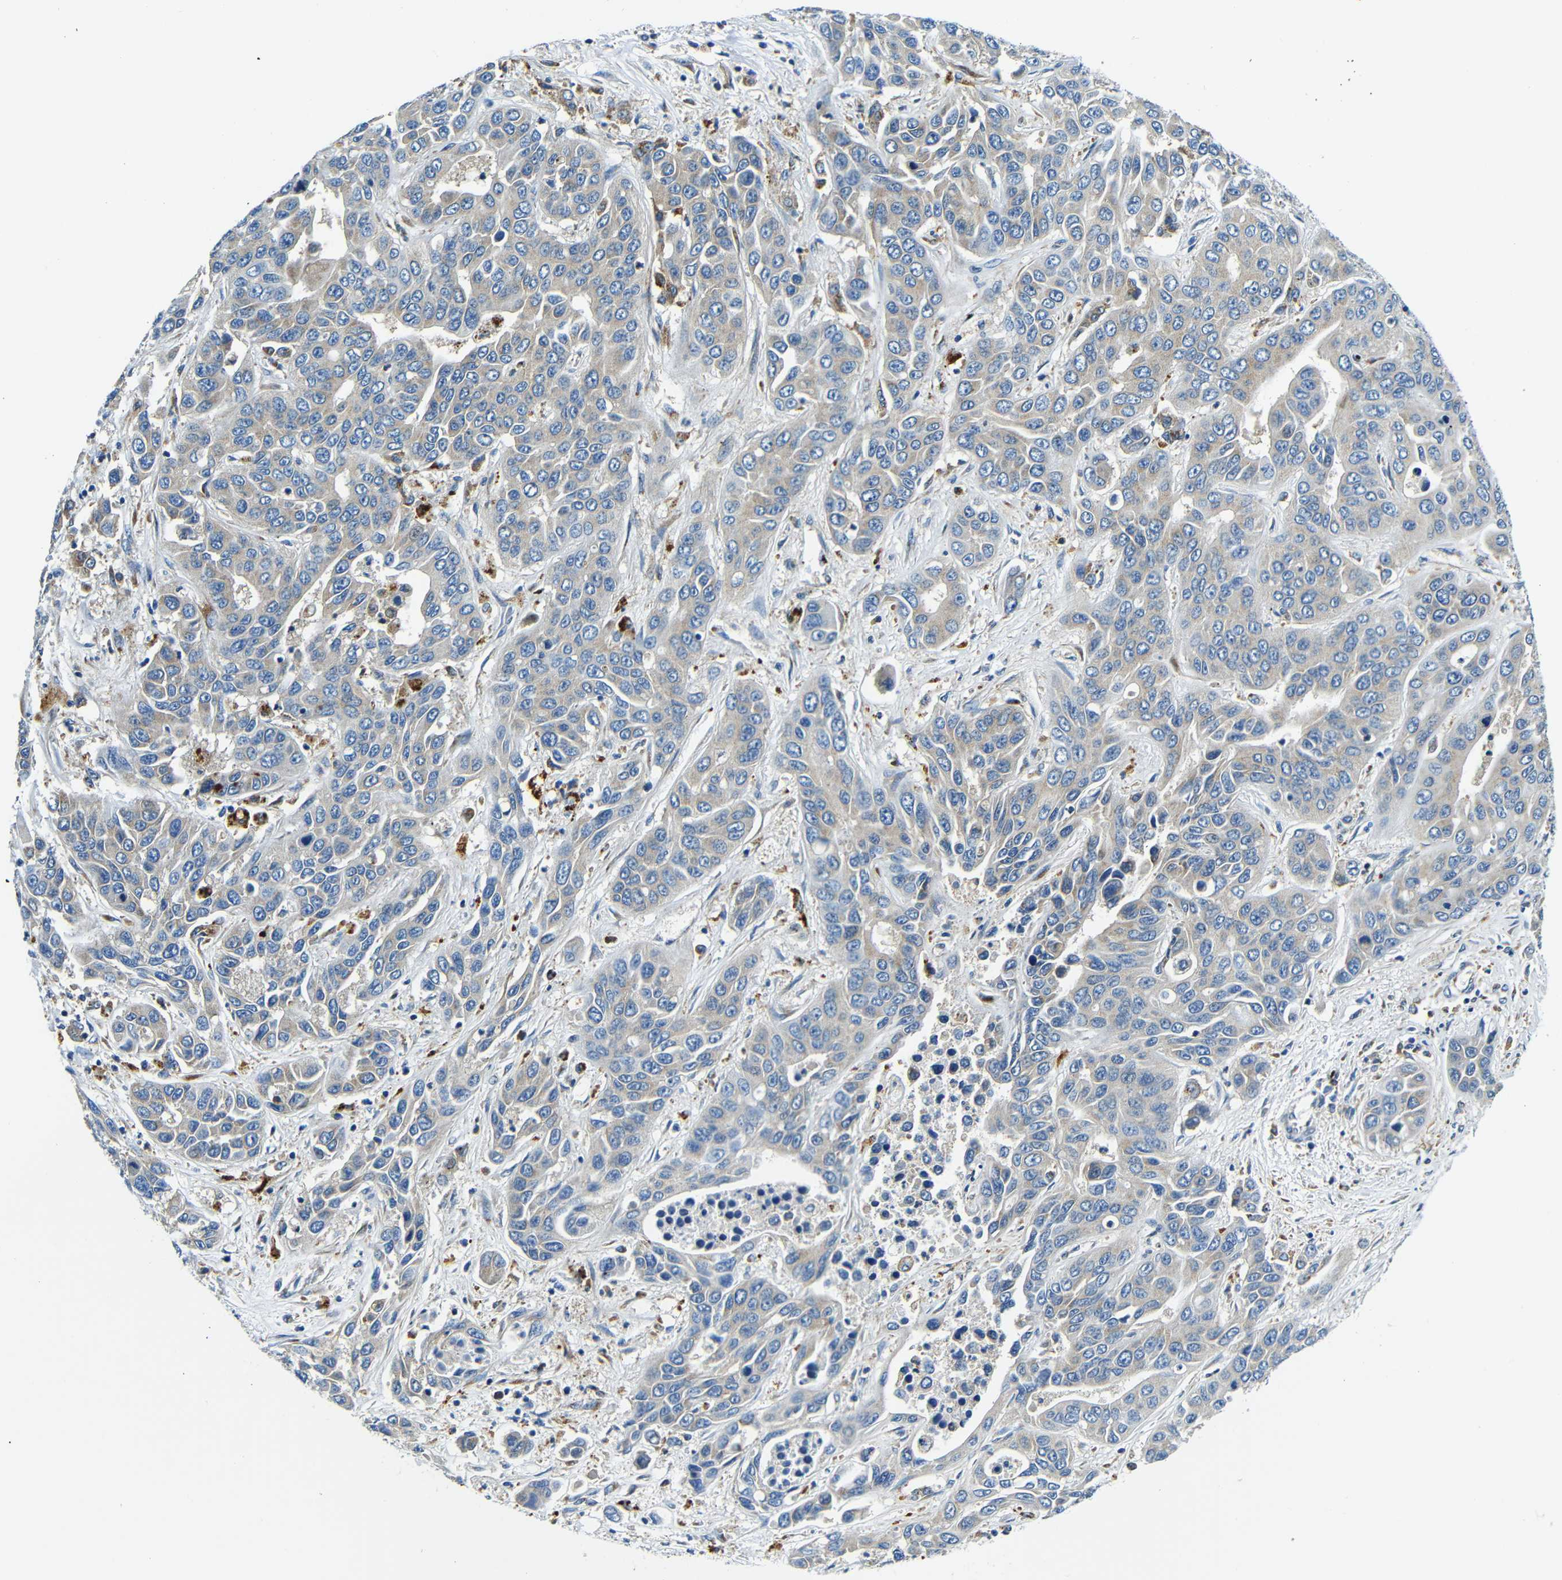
{"staining": {"intensity": "weak", "quantity": "<25%", "location": "cytoplasmic/membranous"}, "tissue": "liver cancer", "cell_type": "Tumor cells", "image_type": "cancer", "snomed": [{"axis": "morphology", "description": "Cholangiocarcinoma"}, {"axis": "topography", "description": "Liver"}], "caption": "Liver cancer (cholangiocarcinoma) was stained to show a protein in brown. There is no significant staining in tumor cells. (IHC, brightfield microscopy, high magnification).", "gene": "USO1", "patient": {"sex": "female", "age": 52}}